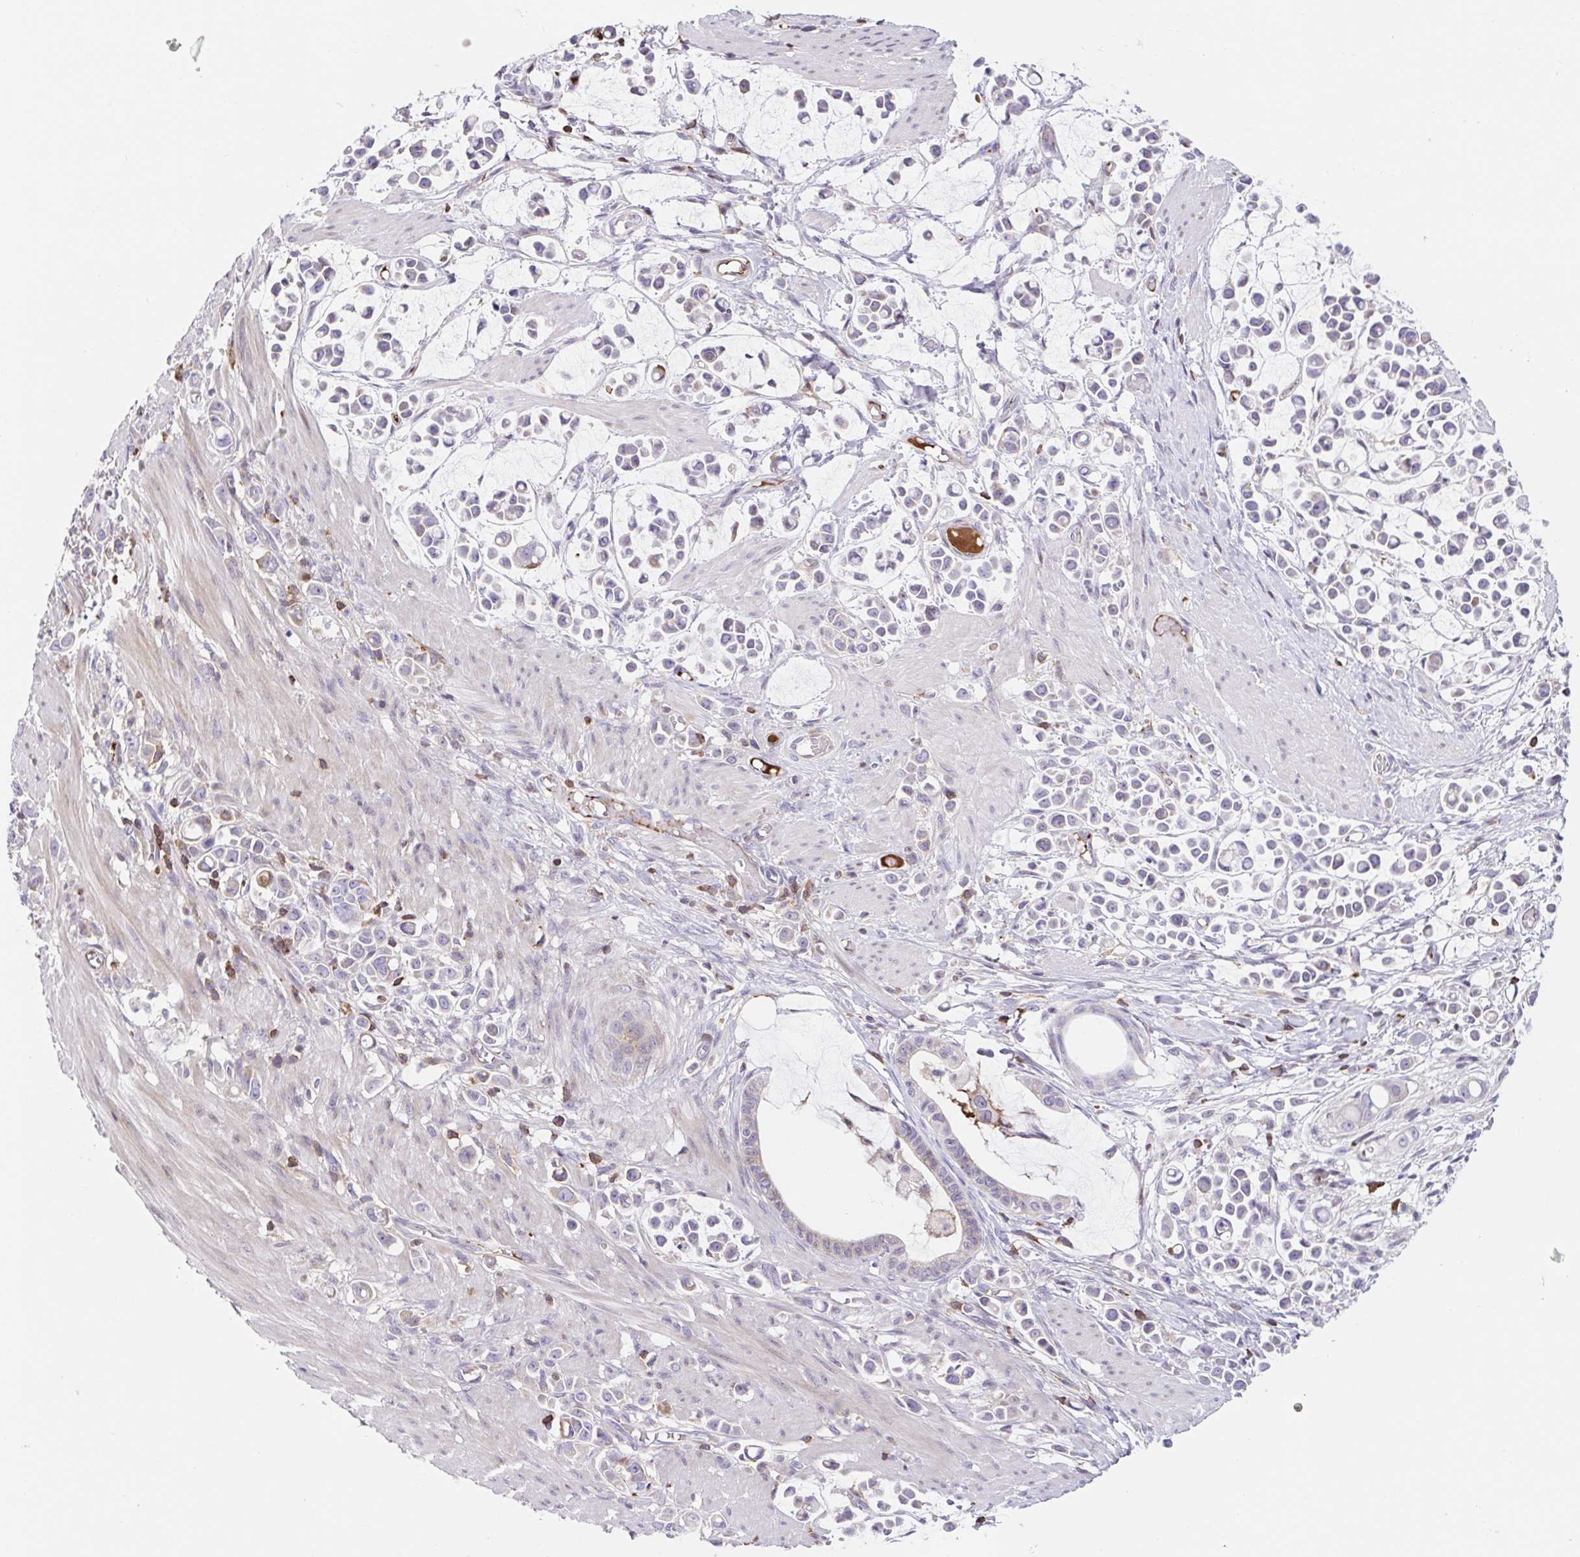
{"staining": {"intensity": "negative", "quantity": "none", "location": "none"}, "tissue": "stomach cancer", "cell_type": "Tumor cells", "image_type": "cancer", "snomed": [{"axis": "morphology", "description": "Adenocarcinoma, NOS"}, {"axis": "topography", "description": "Stomach"}], "caption": "There is no significant expression in tumor cells of stomach adenocarcinoma.", "gene": "TPRG1", "patient": {"sex": "male", "age": 82}}